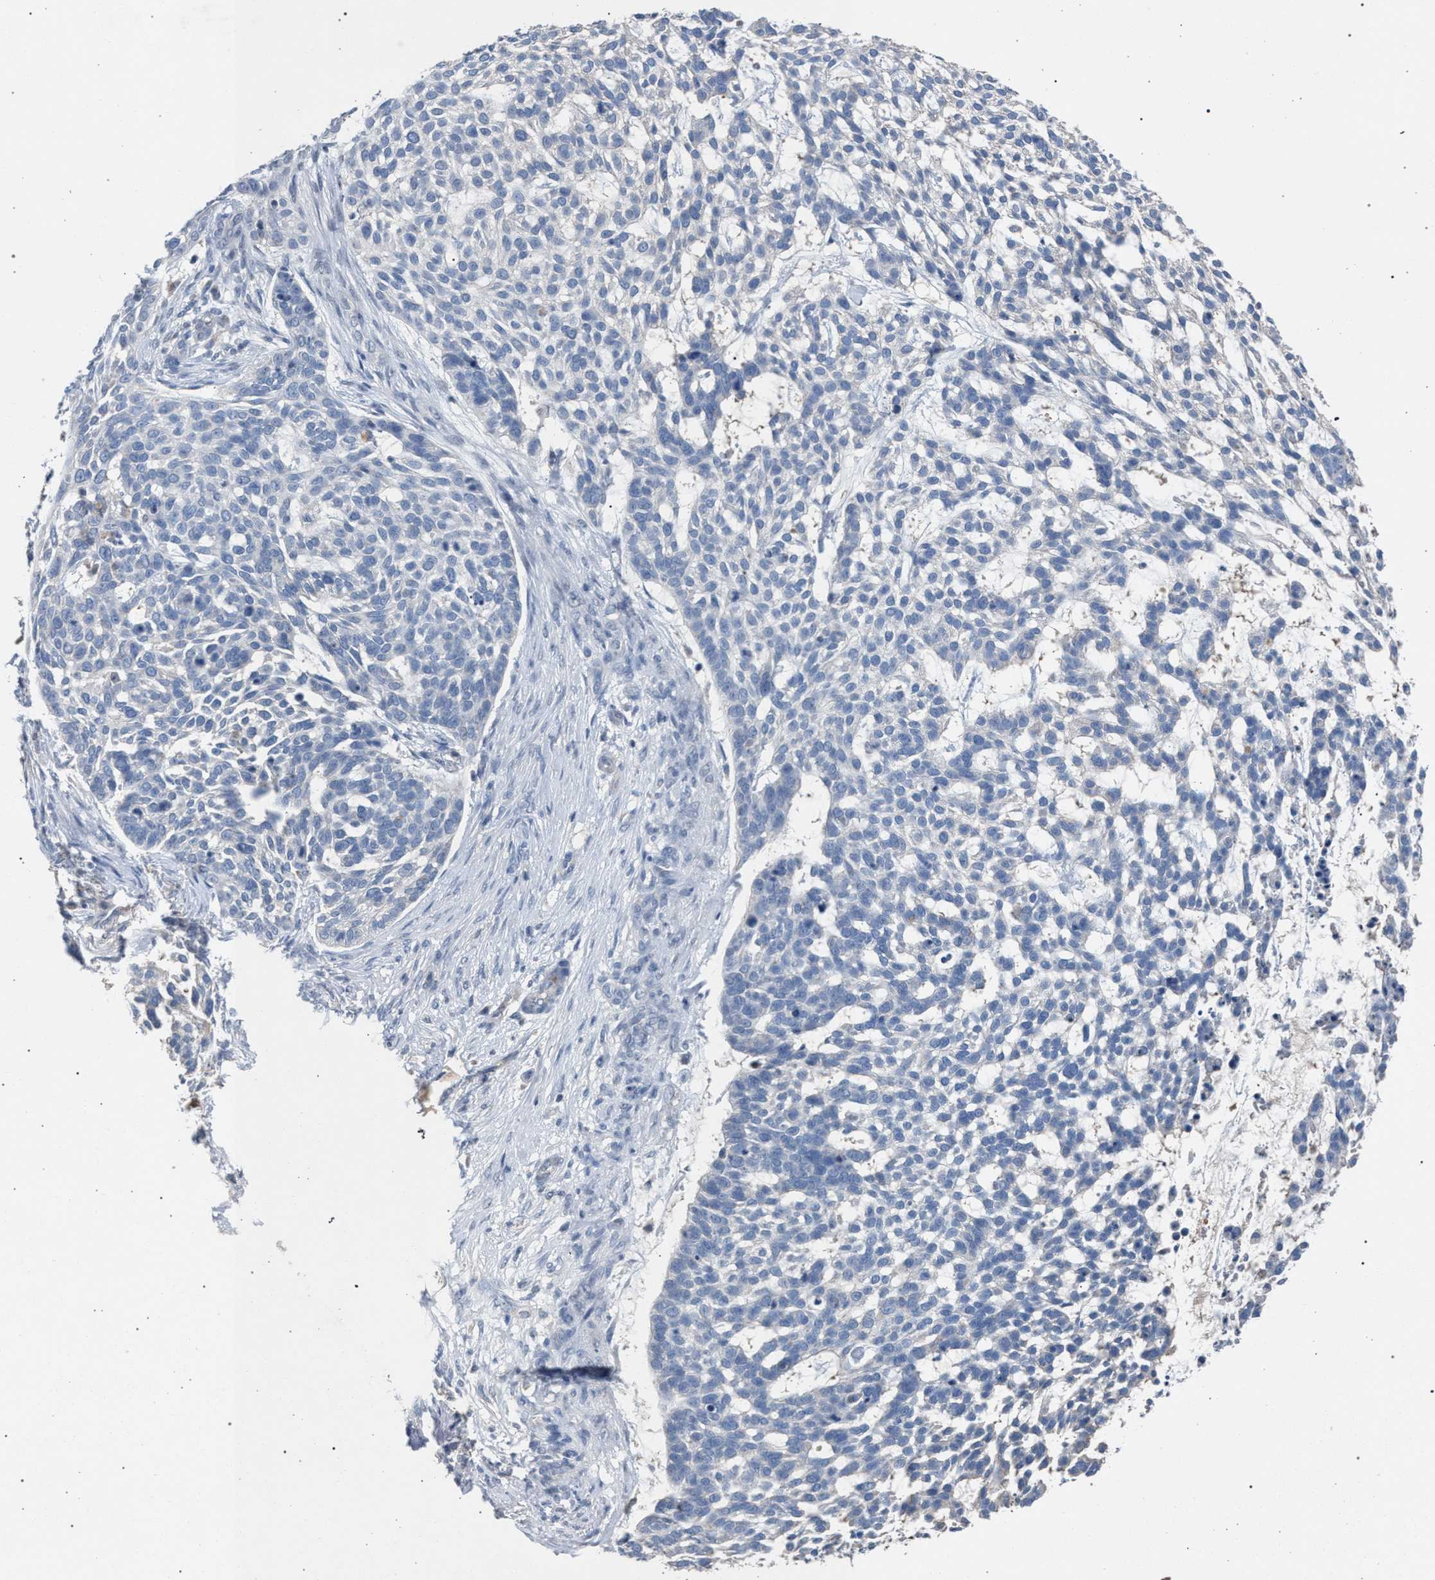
{"staining": {"intensity": "negative", "quantity": "none", "location": "none"}, "tissue": "skin cancer", "cell_type": "Tumor cells", "image_type": "cancer", "snomed": [{"axis": "morphology", "description": "Basal cell carcinoma"}, {"axis": "topography", "description": "Skin"}], "caption": "This is an IHC photomicrograph of skin basal cell carcinoma. There is no expression in tumor cells.", "gene": "TECPR1", "patient": {"sex": "female", "age": 64}}